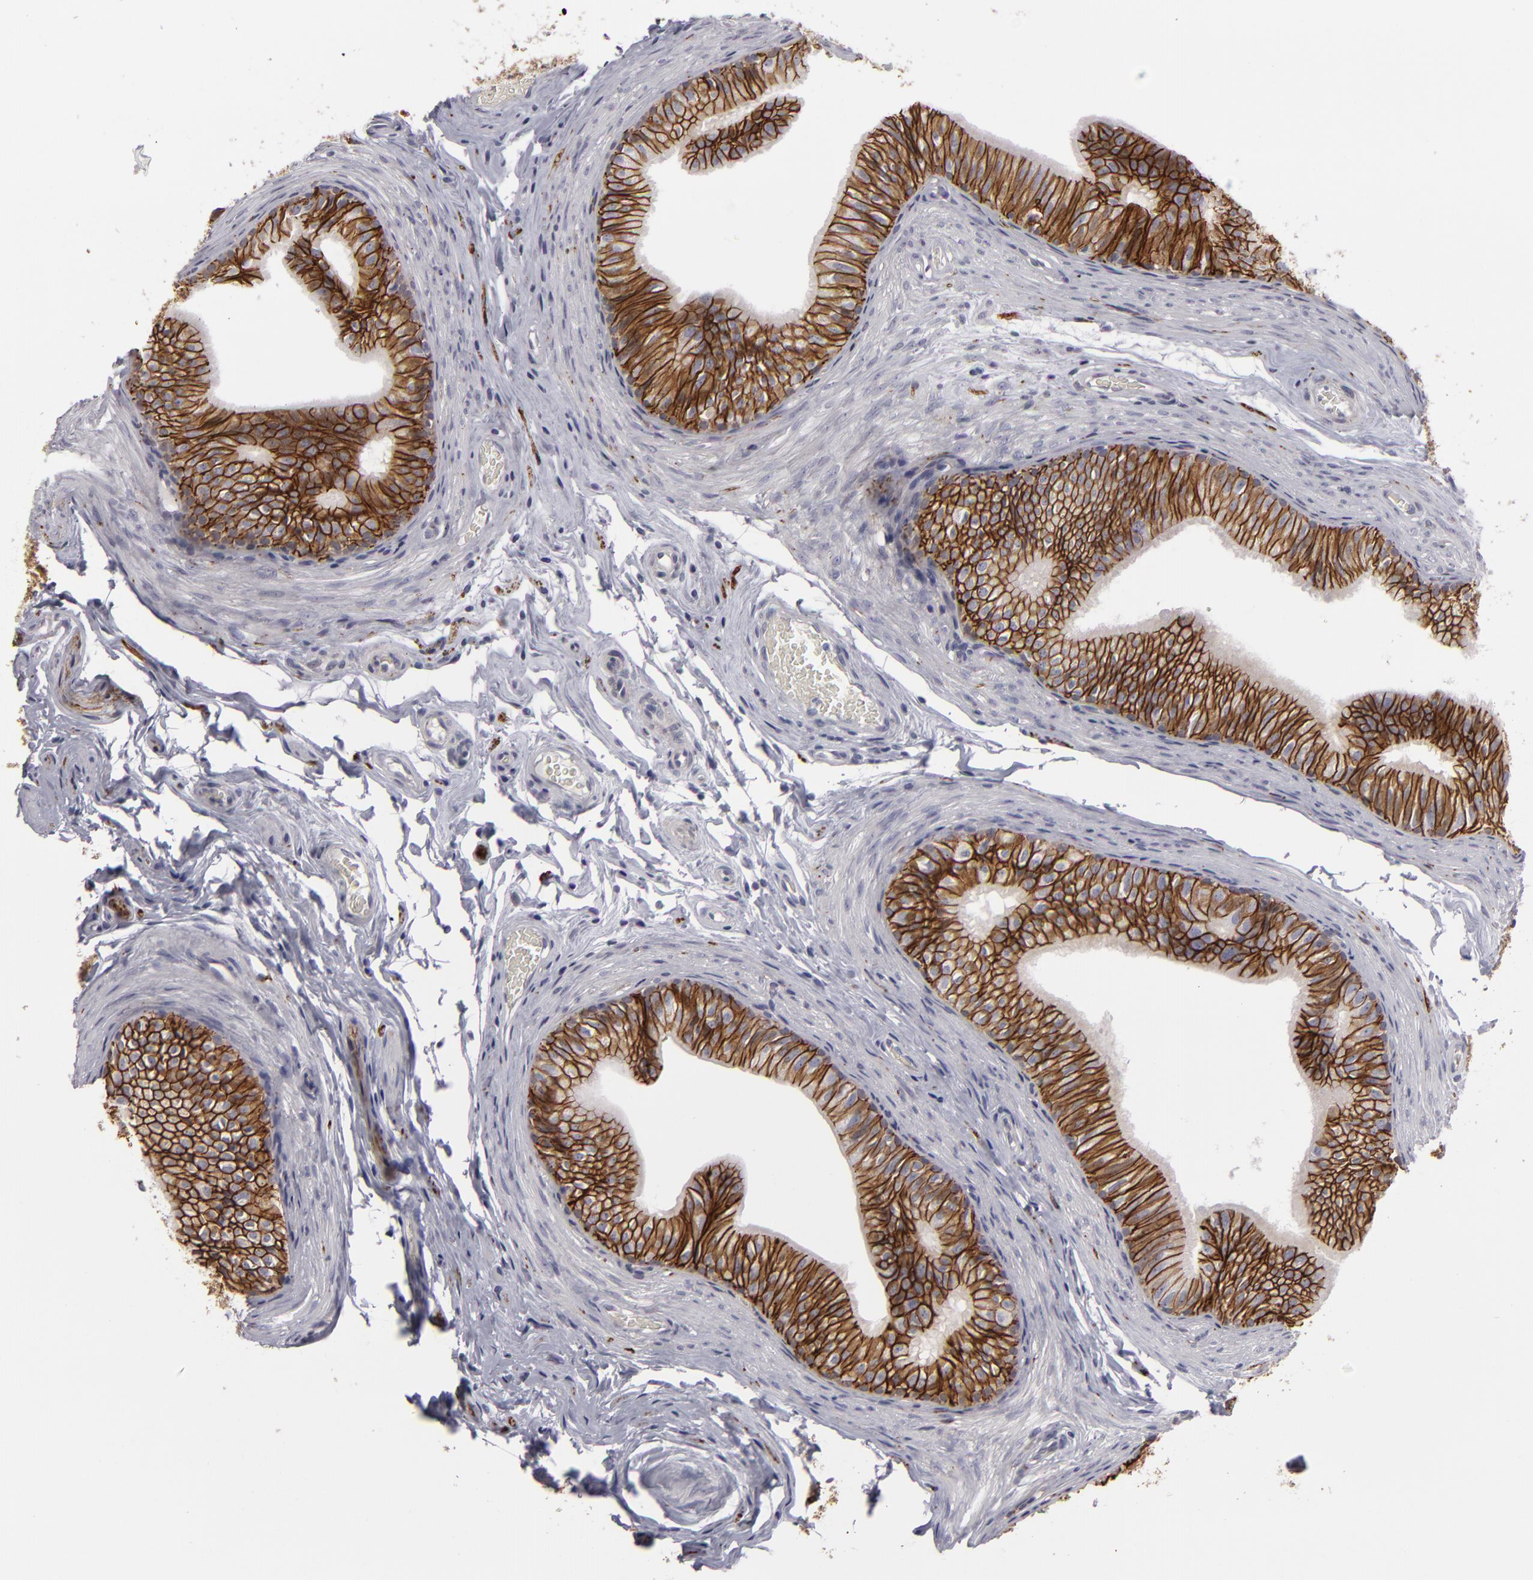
{"staining": {"intensity": "strong", "quantity": ">75%", "location": "cytoplasmic/membranous"}, "tissue": "epididymis", "cell_type": "Glandular cells", "image_type": "normal", "snomed": [{"axis": "morphology", "description": "Normal tissue, NOS"}, {"axis": "topography", "description": "Testis"}, {"axis": "topography", "description": "Epididymis"}], "caption": "An immunohistochemistry photomicrograph of unremarkable tissue is shown. Protein staining in brown labels strong cytoplasmic/membranous positivity in epididymis within glandular cells.", "gene": "ALCAM", "patient": {"sex": "male", "age": 36}}